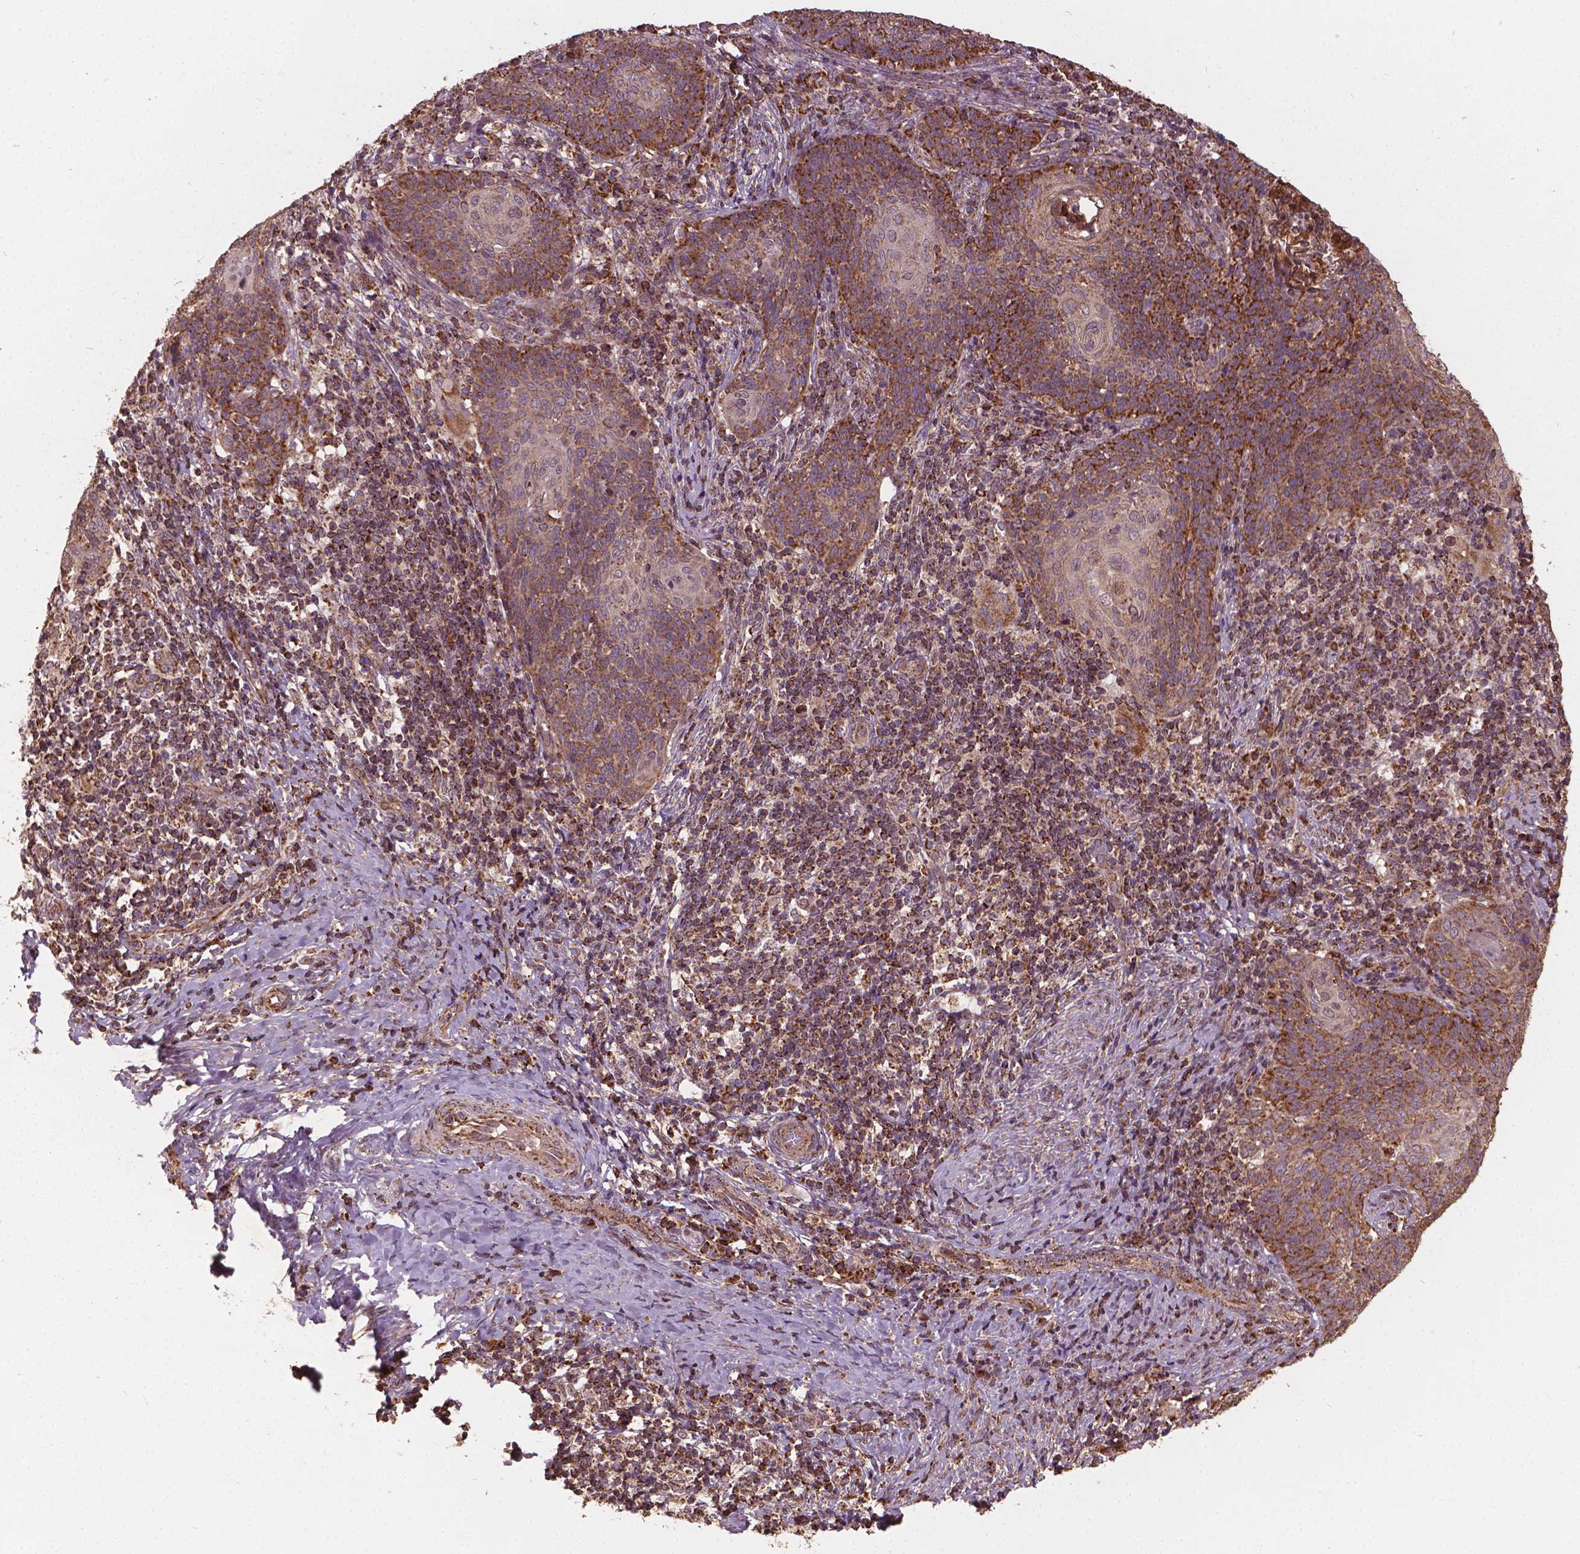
{"staining": {"intensity": "moderate", "quantity": ">75%", "location": "cytoplasmic/membranous"}, "tissue": "cervical cancer", "cell_type": "Tumor cells", "image_type": "cancer", "snomed": [{"axis": "morphology", "description": "Normal tissue, NOS"}, {"axis": "morphology", "description": "Squamous cell carcinoma, NOS"}, {"axis": "topography", "description": "Cervix"}], "caption": "Immunohistochemistry (IHC) of cervical cancer displays medium levels of moderate cytoplasmic/membranous positivity in about >75% of tumor cells.", "gene": "UBXN2A", "patient": {"sex": "female", "age": 39}}